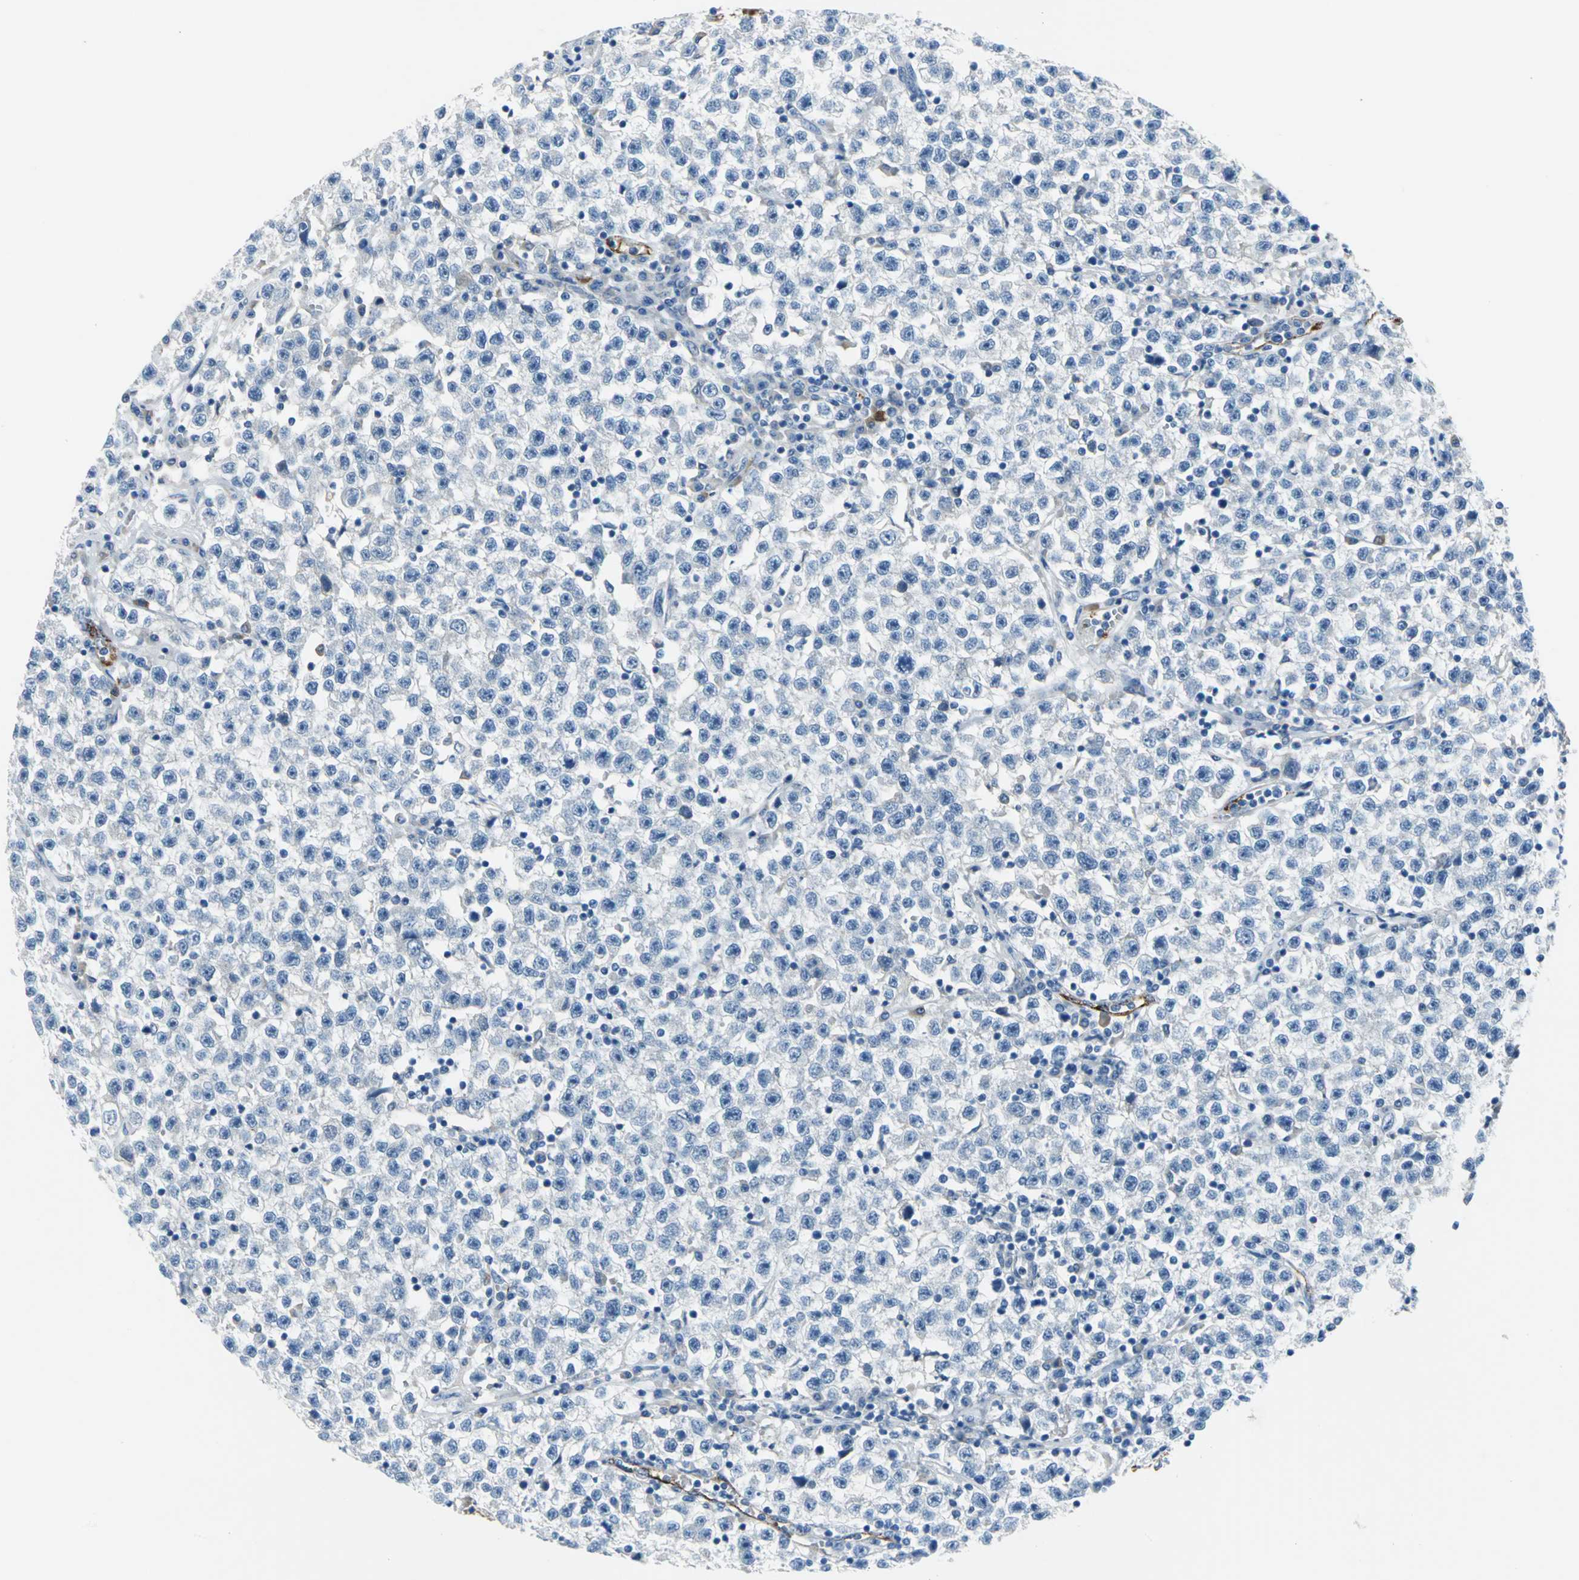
{"staining": {"intensity": "negative", "quantity": "none", "location": "none"}, "tissue": "testis cancer", "cell_type": "Tumor cells", "image_type": "cancer", "snomed": [{"axis": "morphology", "description": "Seminoma, NOS"}, {"axis": "topography", "description": "Testis"}], "caption": "Seminoma (testis) was stained to show a protein in brown. There is no significant positivity in tumor cells.", "gene": "SELP", "patient": {"sex": "male", "age": 22}}